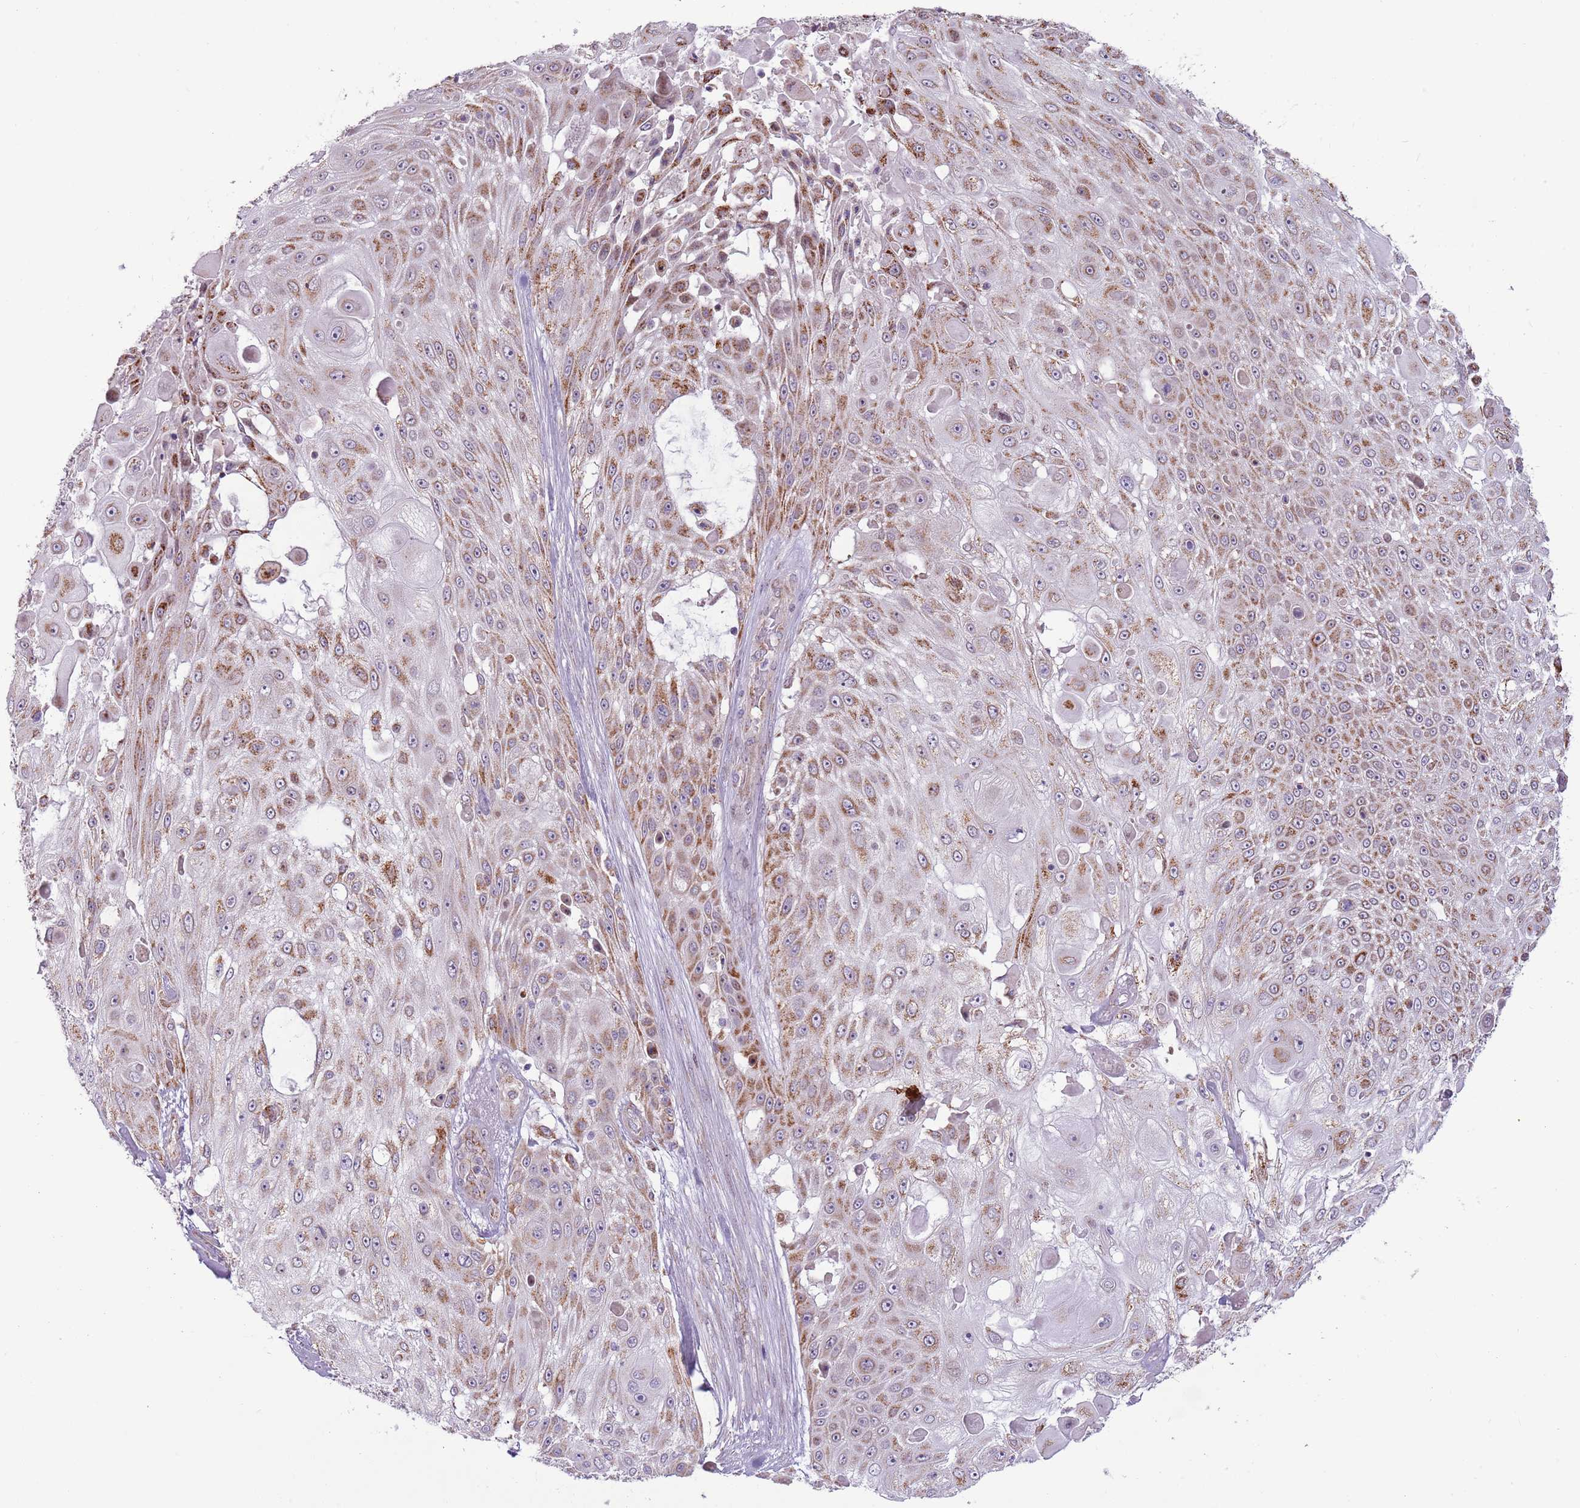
{"staining": {"intensity": "moderate", "quantity": "25%-75%", "location": "cytoplasmic/membranous"}, "tissue": "skin cancer", "cell_type": "Tumor cells", "image_type": "cancer", "snomed": [{"axis": "morphology", "description": "Squamous cell carcinoma, NOS"}, {"axis": "topography", "description": "Skin"}], "caption": "Protein staining of squamous cell carcinoma (skin) tissue exhibits moderate cytoplasmic/membranous positivity in approximately 25%-75% of tumor cells. (DAB (3,3'-diaminobenzidine) IHC, brown staining for protein, blue staining for nuclei).", "gene": "MLLT11", "patient": {"sex": "female", "age": 86}}